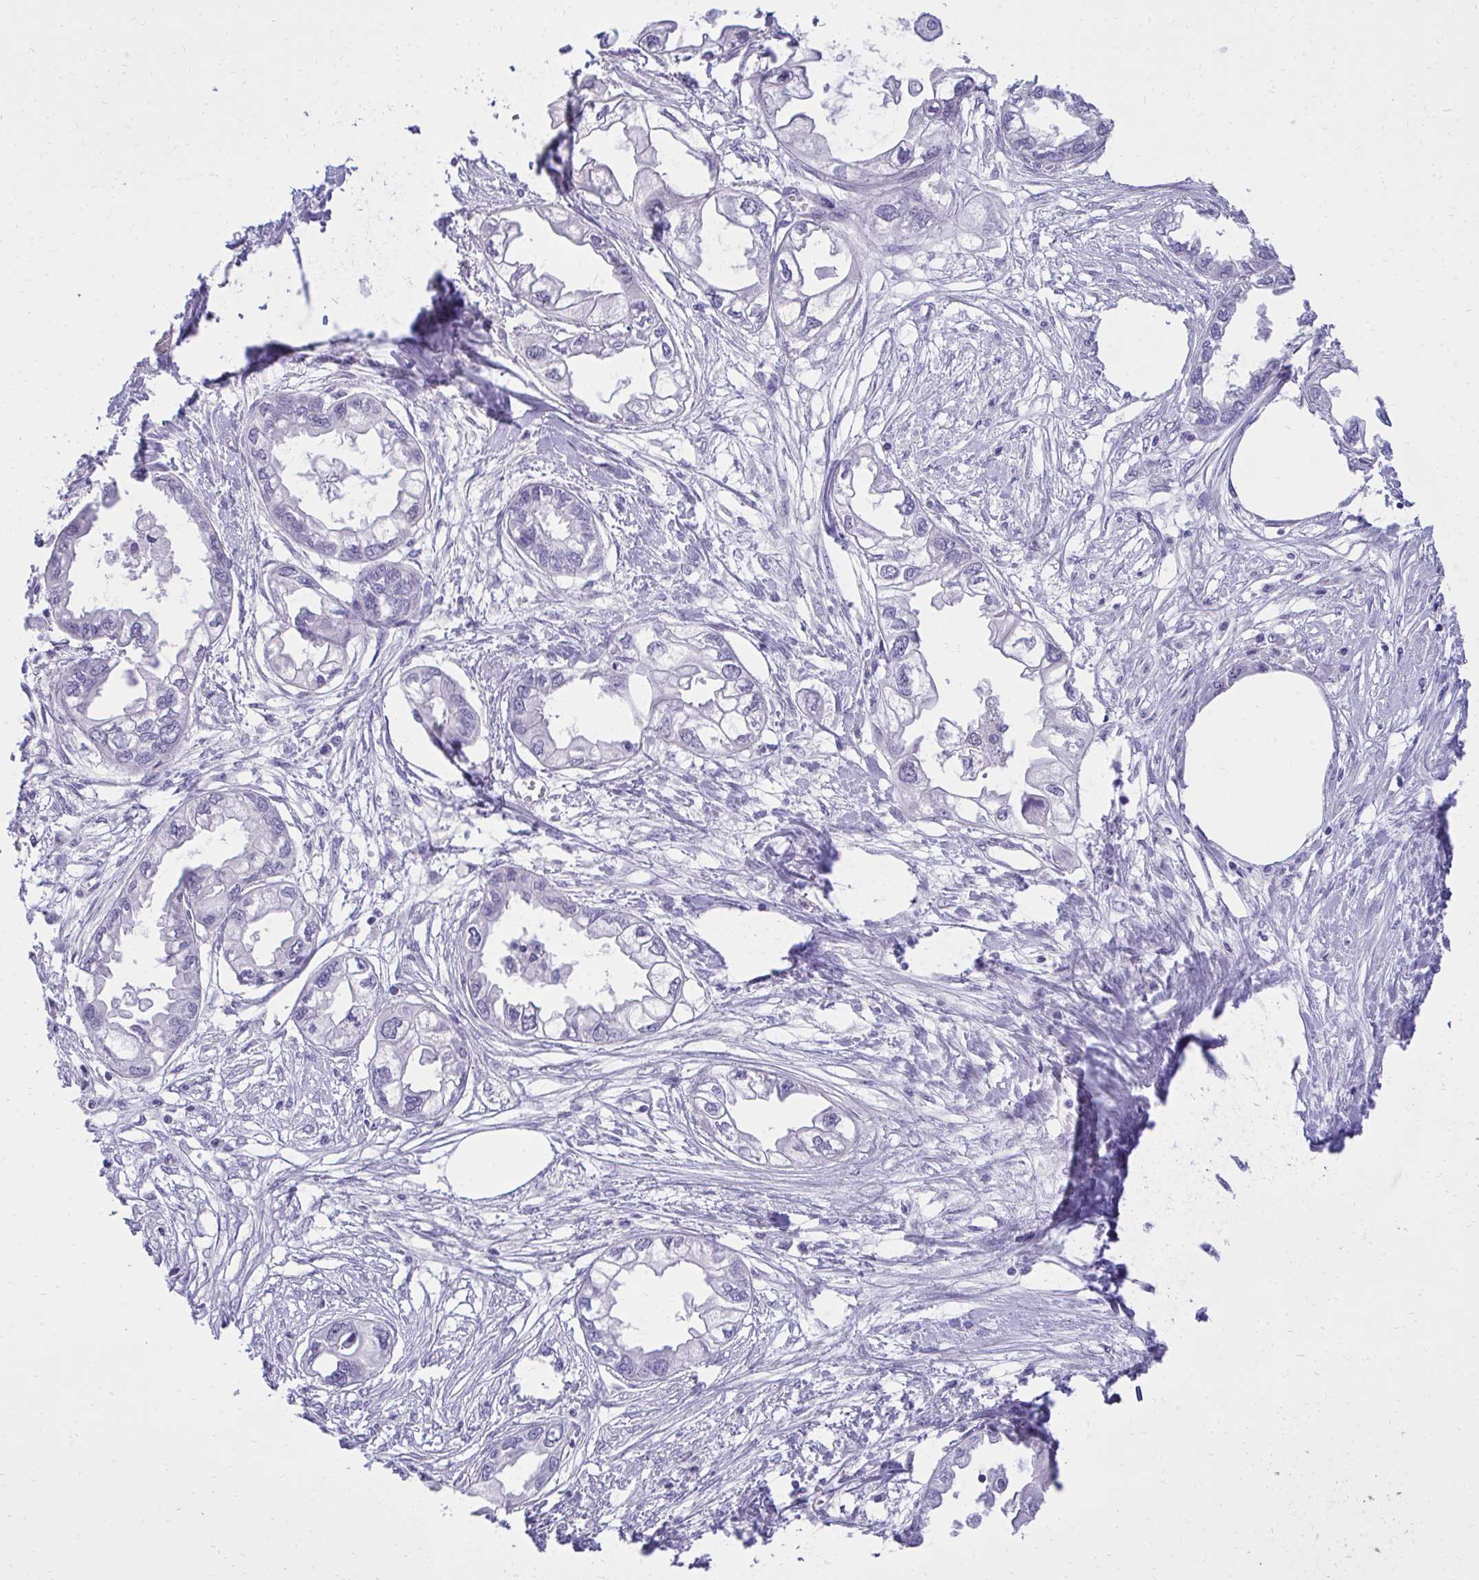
{"staining": {"intensity": "negative", "quantity": "none", "location": "none"}, "tissue": "endometrial cancer", "cell_type": "Tumor cells", "image_type": "cancer", "snomed": [{"axis": "morphology", "description": "Adenocarcinoma, NOS"}, {"axis": "morphology", "description": "Adenocarcinoma, metastatic, NOS"}, {"axis": "topography", "description": "Adipose tissue"}, {"axis": "topography", "description": "Endometrium"}], "caption": "Immunohistochemistry histopathology image of neoplastic tissue: endometrial metastatic adenocarcinoma stained with DAB reveals no significant protein staining in tumor cells.", "gene": "TMCO5A", "patient": {"sex": "female", "age": 67}}